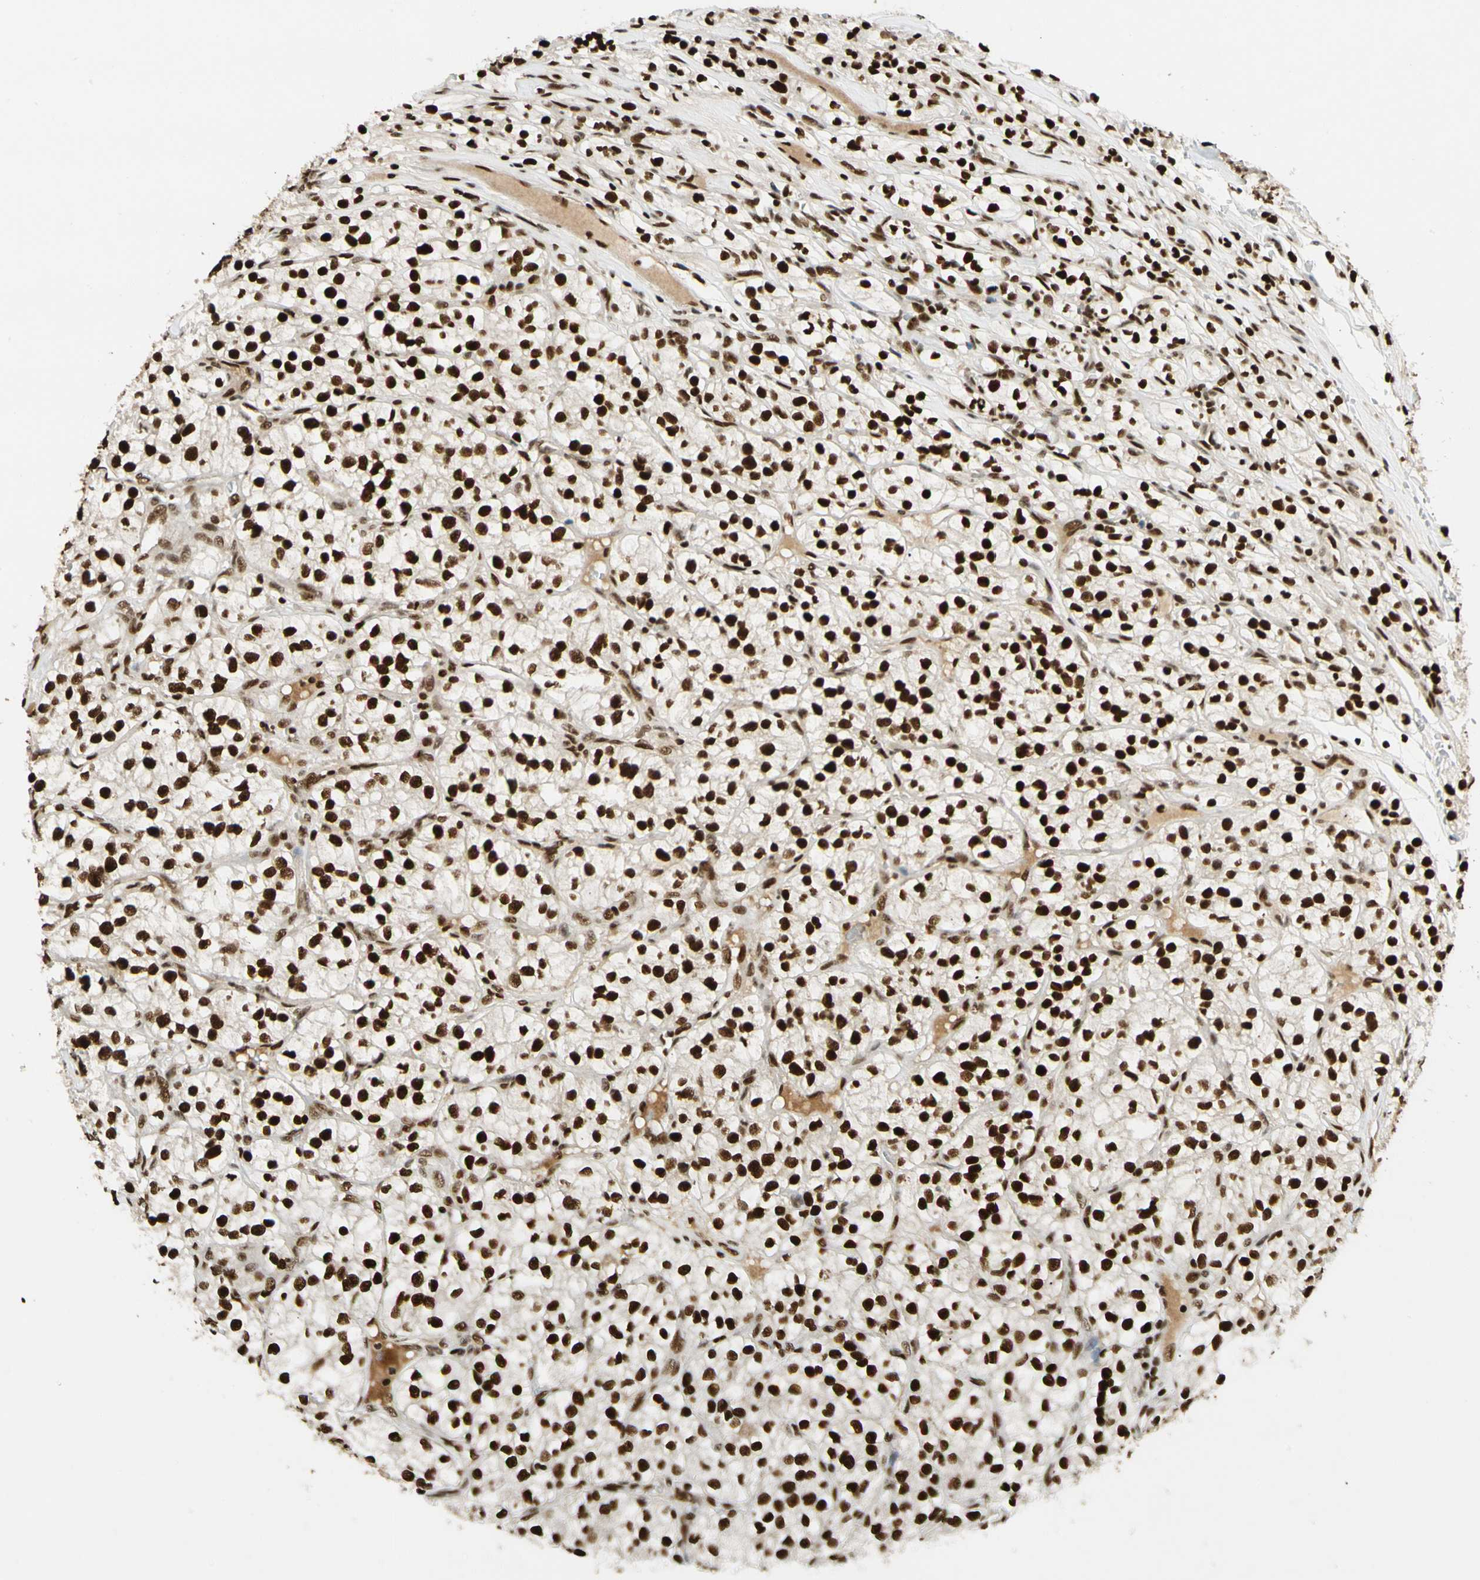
{"staining": {"intensity": "strong", "quantity": ">75%", "location": "nuclear"}, "tissue": "renal cancer", "cell_type": "Tumor cells", "image_type": "cancer", "snomed": [{"axis": "morphology", "description": "Adenocarcinoma, NOS"}, {"axis": "topography", "description": "Kidney"}], "caption": "Immunohistochemical staining of renal adenocarcinoma displays strong nuclear protein expression in approximately >75% of tumor cells. (IHC, brightfield microscopy, high magnification).", "gene": "CDK12", "patient": {"sex": "female", "age": 57}}